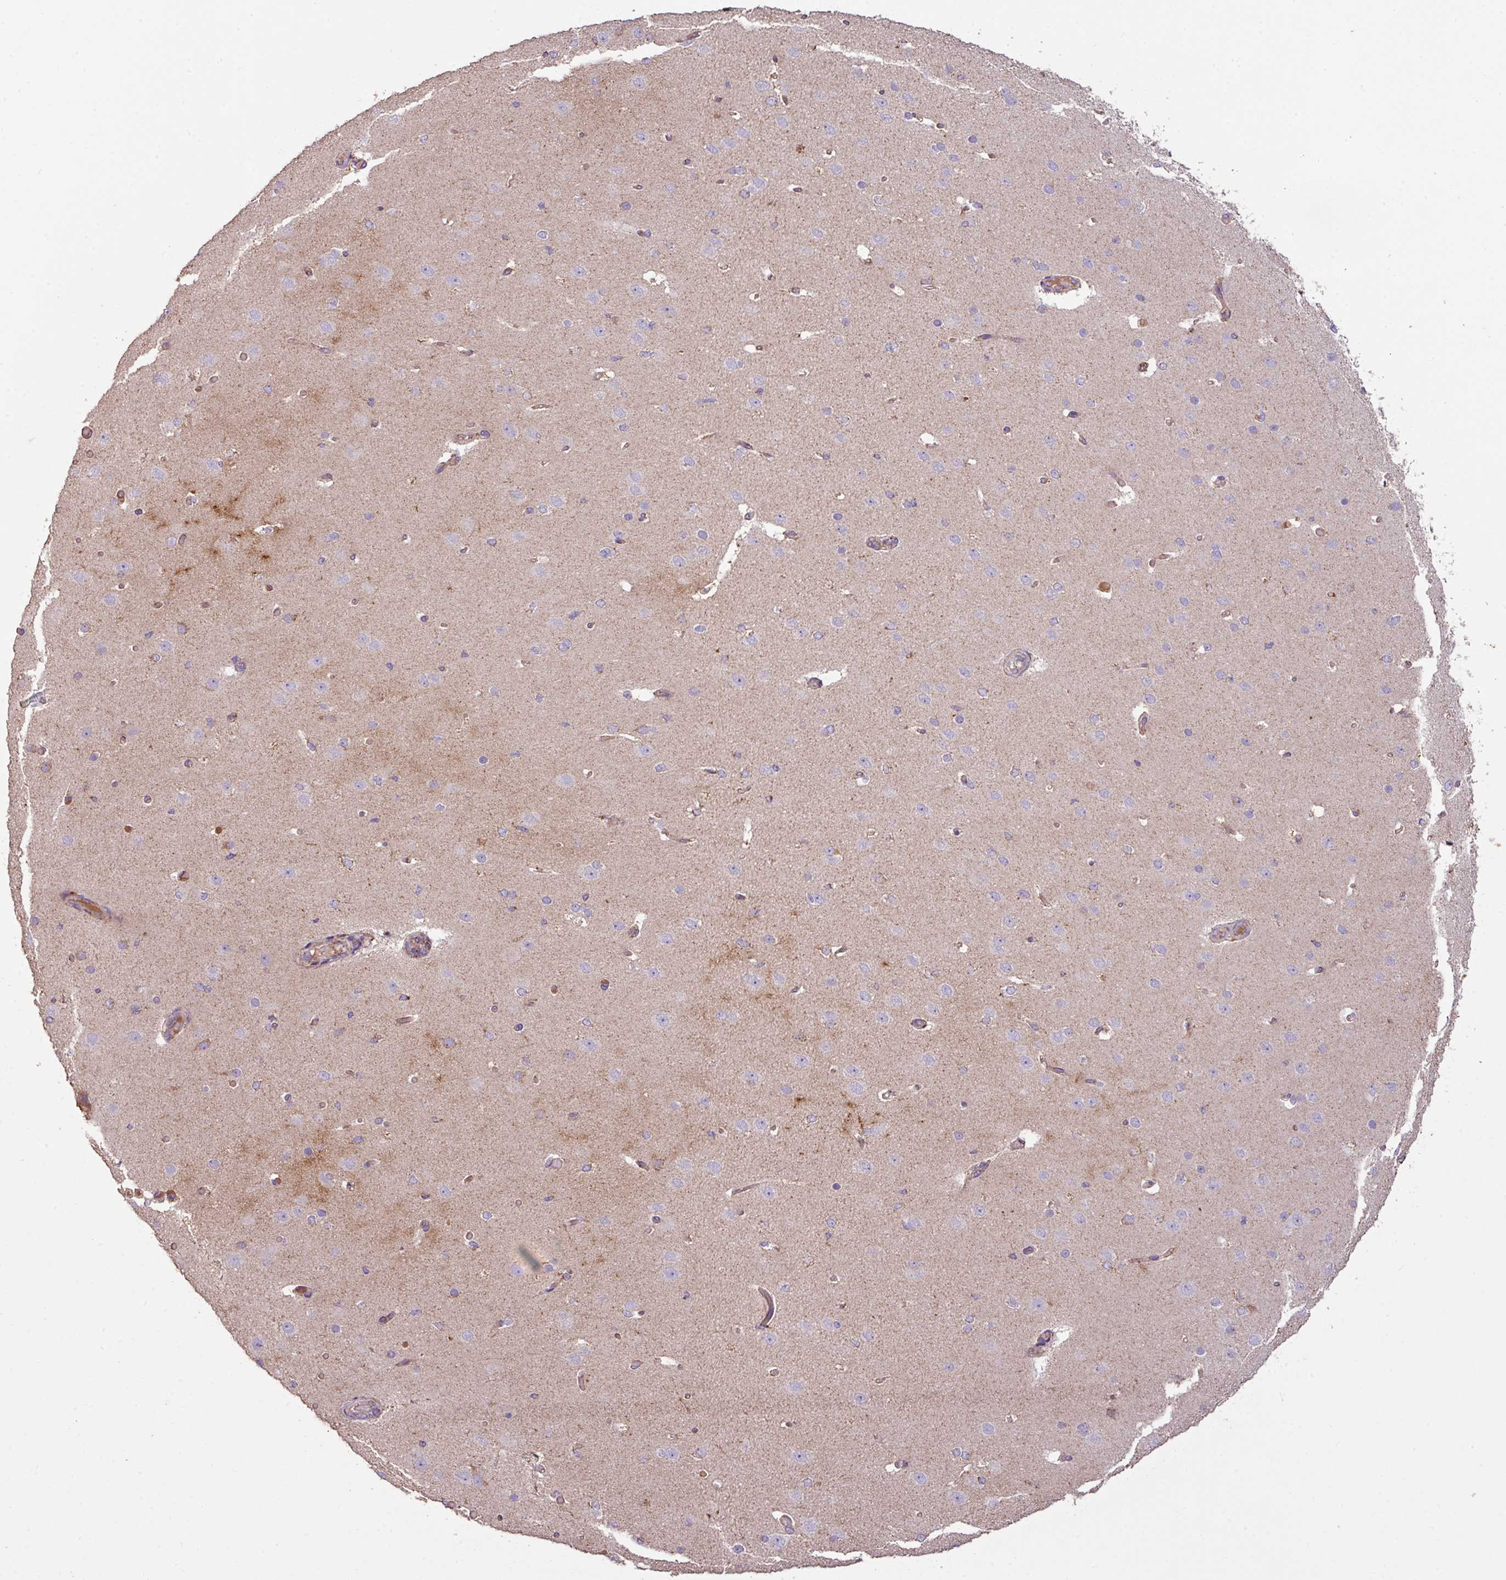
{"staining": {"intensity": "weak", "quantity": ">75%", "location": "cytoplasmic/membranous"}, "tissue": "cerebral cortex", "cell_type": "Endothelial cells", "image_type": "normal", "snomed": [{"axis": "morphology", "description": "Normal tissue, NOS"}, {"axis": "morphology", "description": "Inflammation, NOS"}, {"axis": "topography", "description": "Cerebral cortex"}], "caption": "A brown stain shows weak cytoplasmic/membranous expression of a protein in endothelial cells of benign cerebral cortex. The staining was performed using DAB (3,3'-diaminobenzidine) to visualize the protein expression in brown, while the nuclei were stained in blue with hematoxylin (Magnification: 20x).", "gene": "ENSG00000260170", "patient": {"sex": "male", "age": 6}}